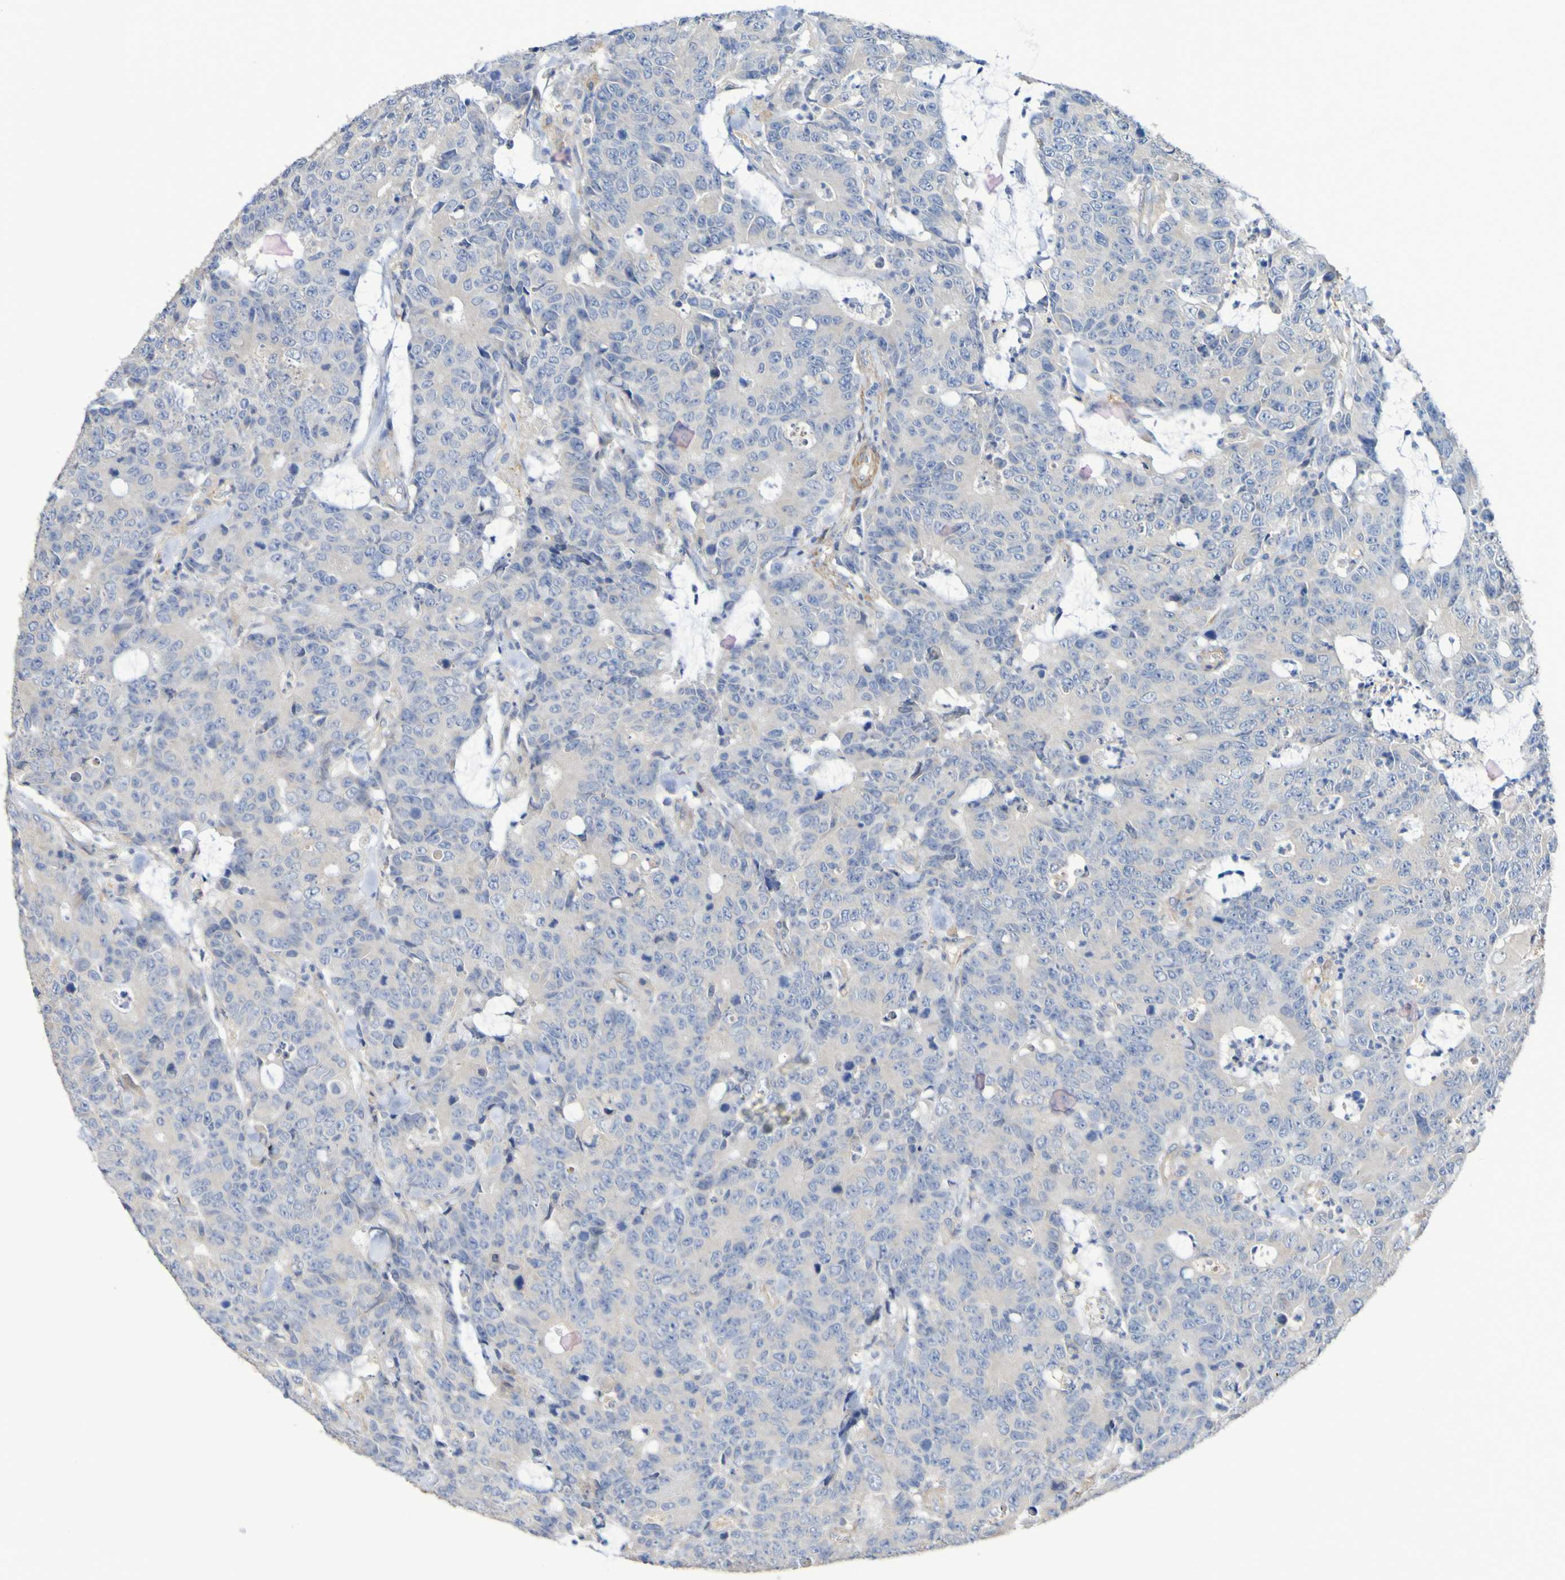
{"staining": {"intensity": "weak", "quantity": ">75%", "location": "cytoplasmic/membranous"}, "tissue": "colorectal cancer", "cell_type": "Tumor cells", "image_type": "cancer", "snomed": [{"axis": "morphology", "description": "Adenocarcinoma, NOS"}, {"axis": "topography", "description": "Colon"}], "caption": "Brown immunohistochemical staining in human colorectal cancer reveals weak cytoplasmic/membranous positivity in approximately >75% of tumor cells. The staining is performed using DAB brown chromogen to label protein expression. The nuclei are counter-stained blue using hematoxylin.", "gene": "SRPRB", "patient": {"sex": "female", "age": 86}}